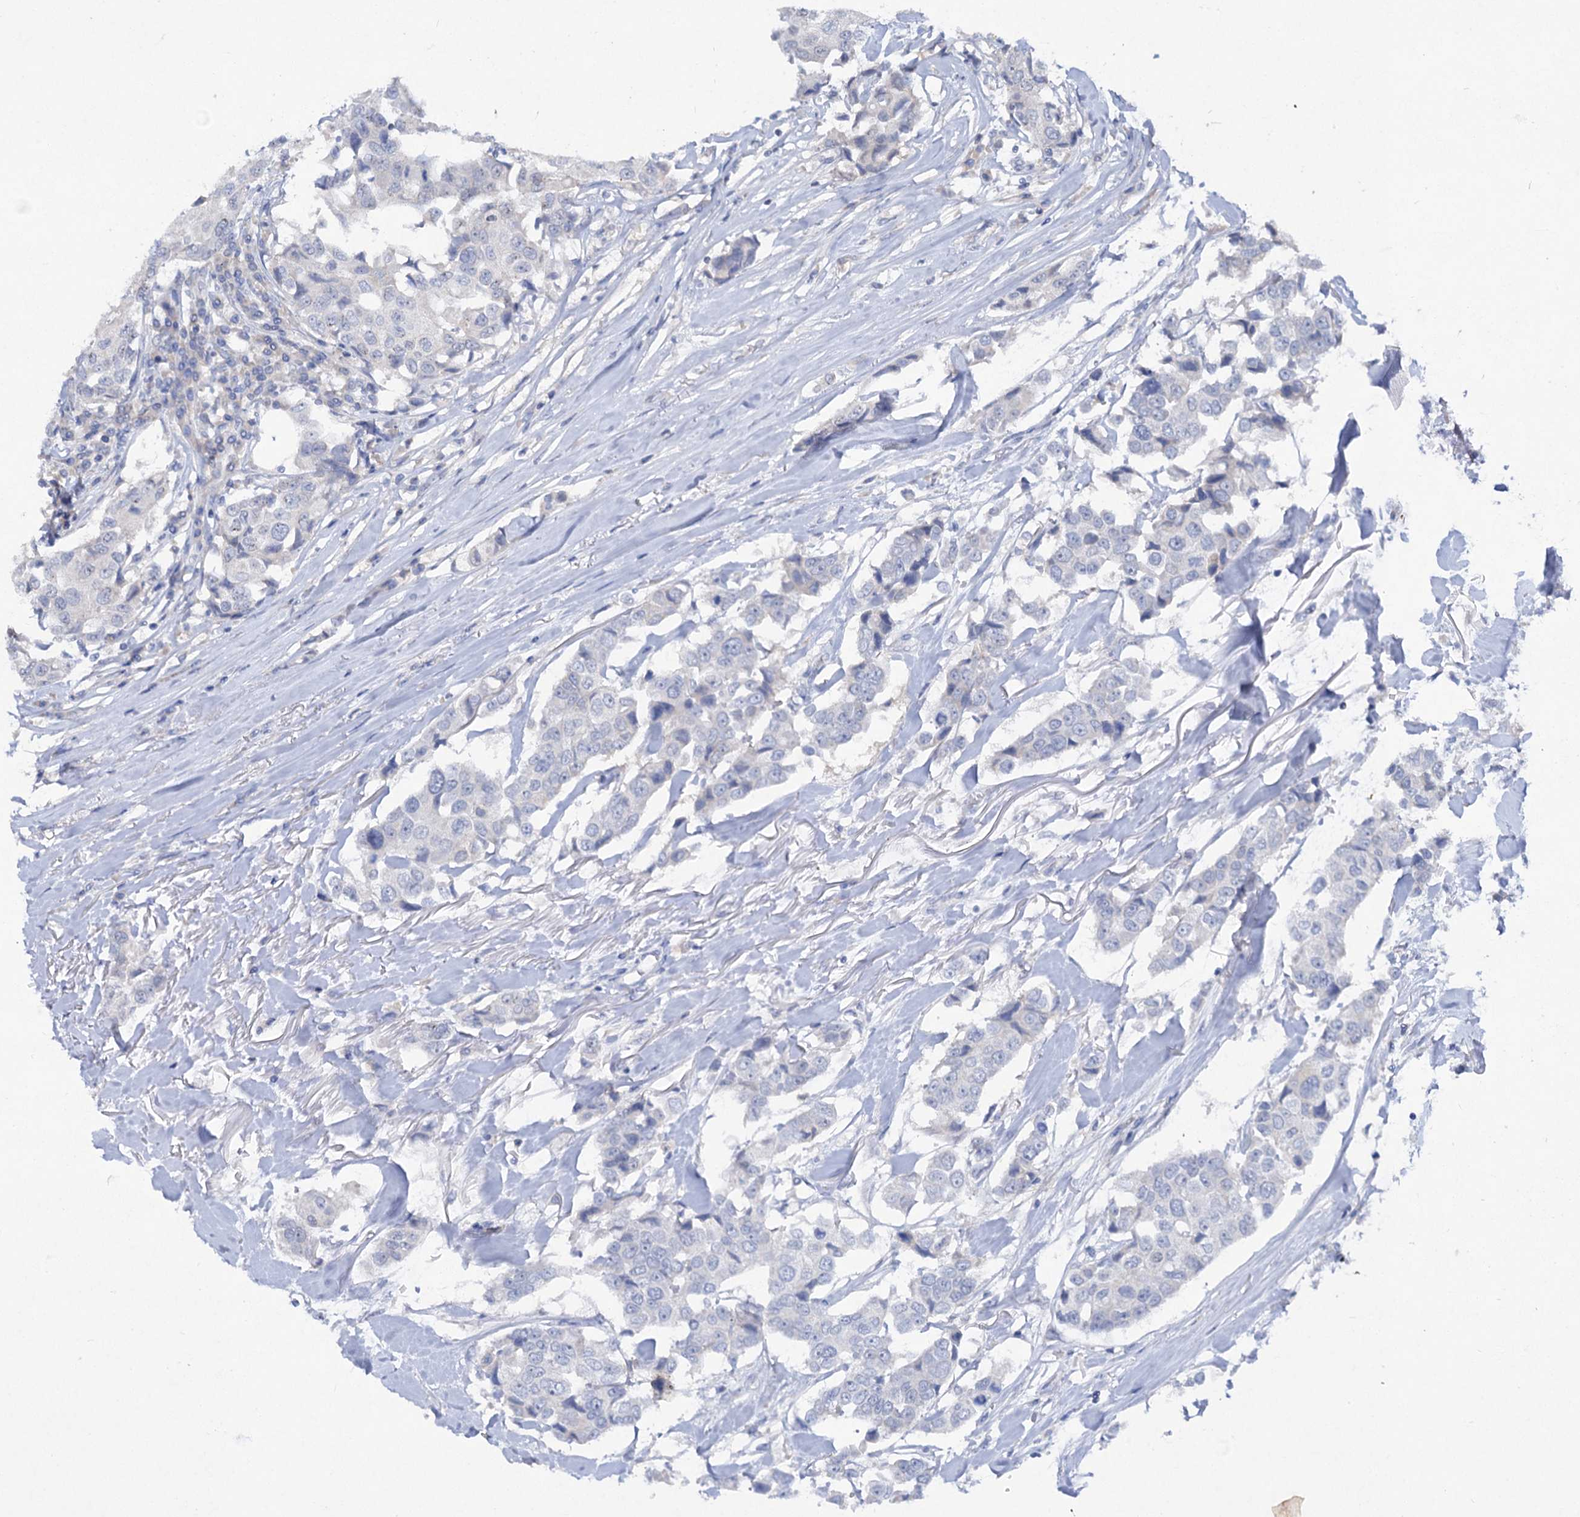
{"staining": {"intensity": "negative", "quantity": "none", "location": "none"}, "tissue": "breast cancer", "cell_type": "Tumor cells", "image_type": "cancer", "snomed": [{"axis": "morphology", "description": "Duct carcinoma"}, {"axis": "topography", "description": "Breast"}], "caption": "IHC of breast cancer demonstrates no positivity in tumor cells.", "gene": "ATP4A", "patient": {"sex": "female", "age": 80}}